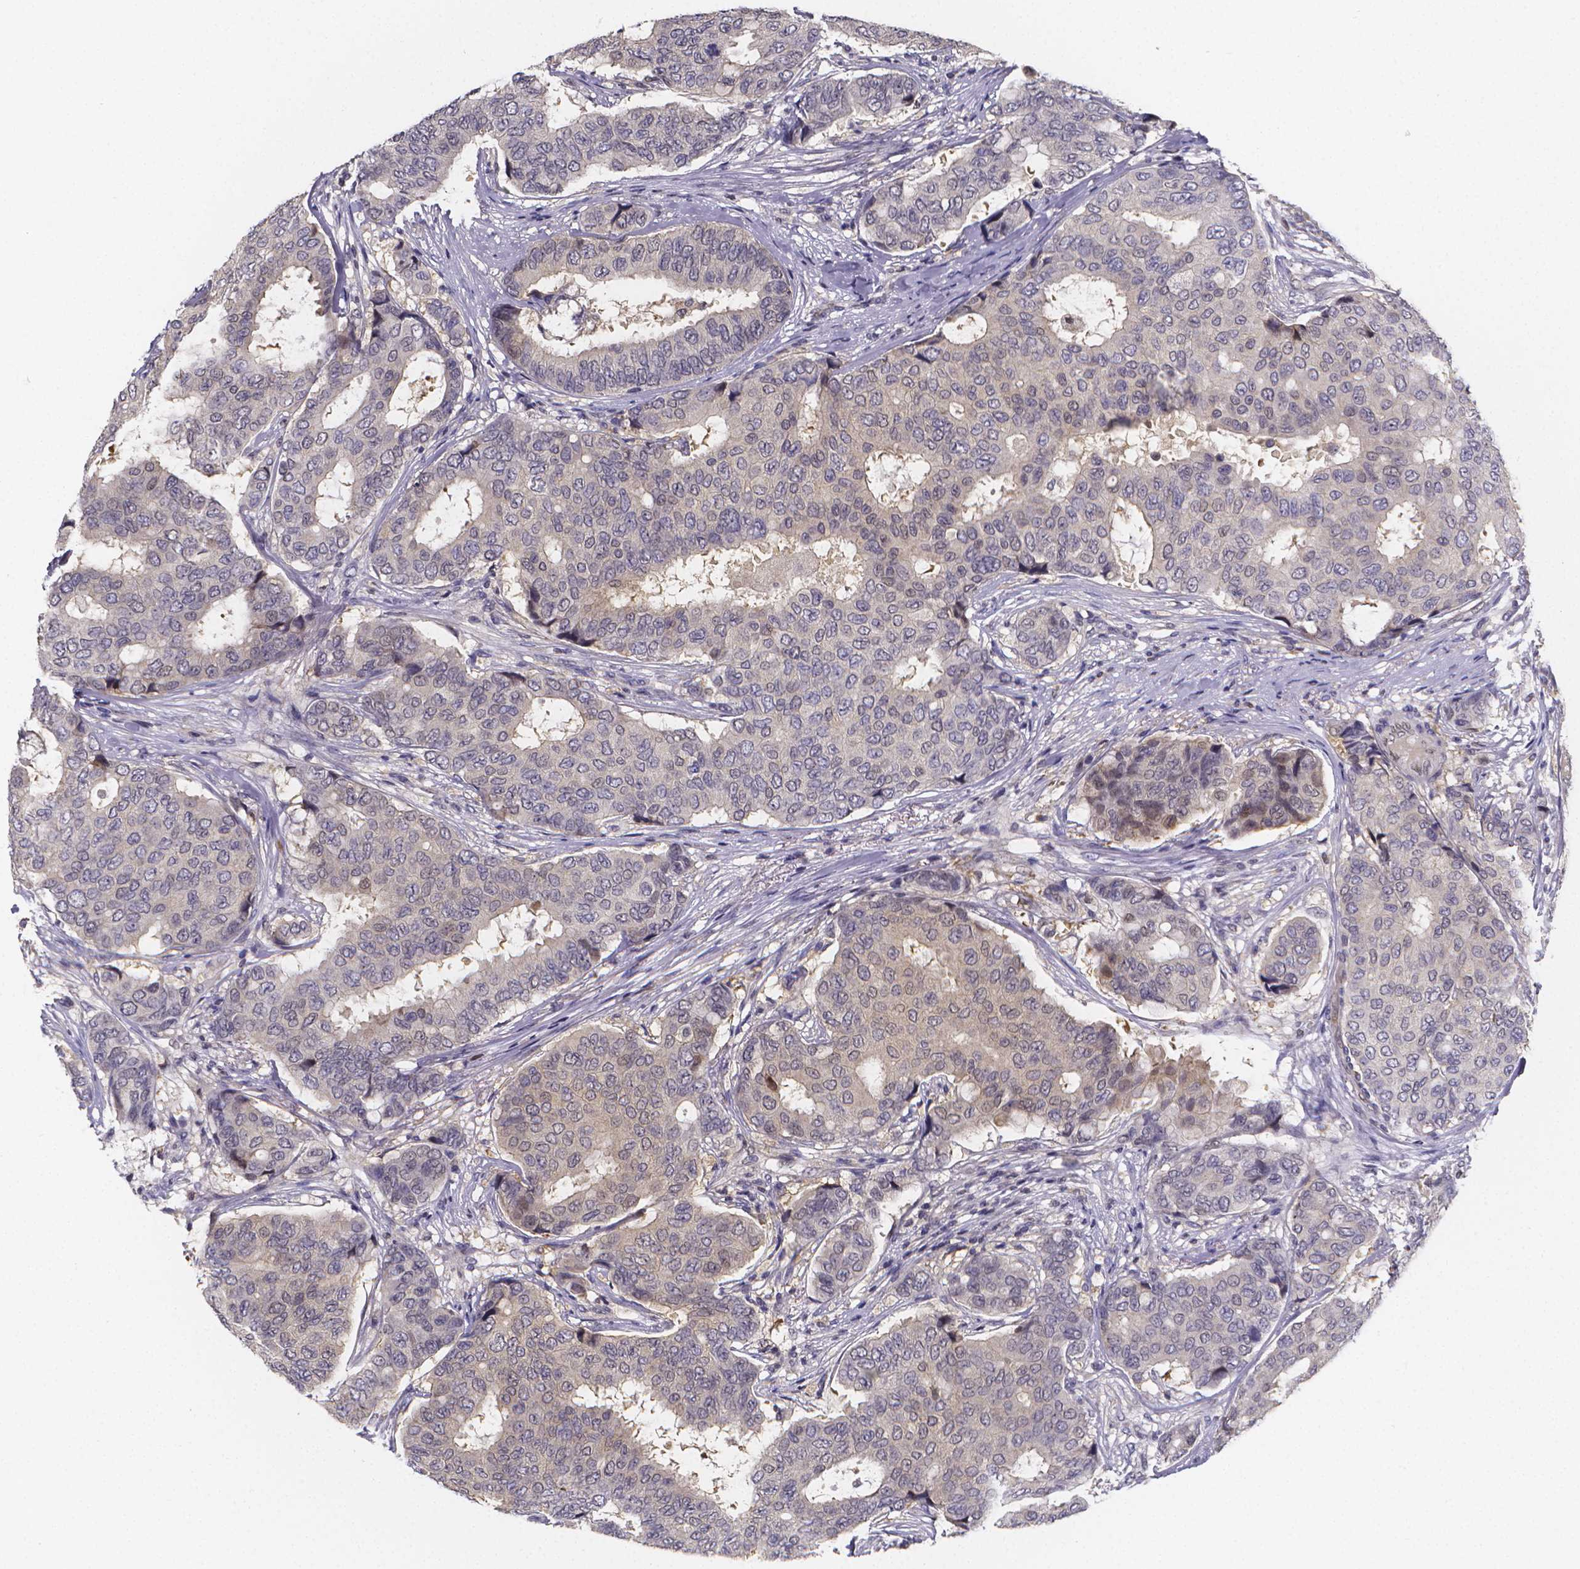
{"staining": {"intensity": "negative", "quantity": "none", "location": "none"}, "tissue": "breast cancer", "cell_type": "Tumor cells", "image_type": "cancer", "snomed": [{"axis": "morphology", "description": "Duct carcinoma"}, {"axis": "topography", "description": "Breast"}], "caption": "DAB (3,3'-diaminobenzidine) immunohistochemical staining of human breast cancer demonstrates no significant expression in tumor cells.", "gene": "PAH", "patient": {"sex": "female", "age": 75}}